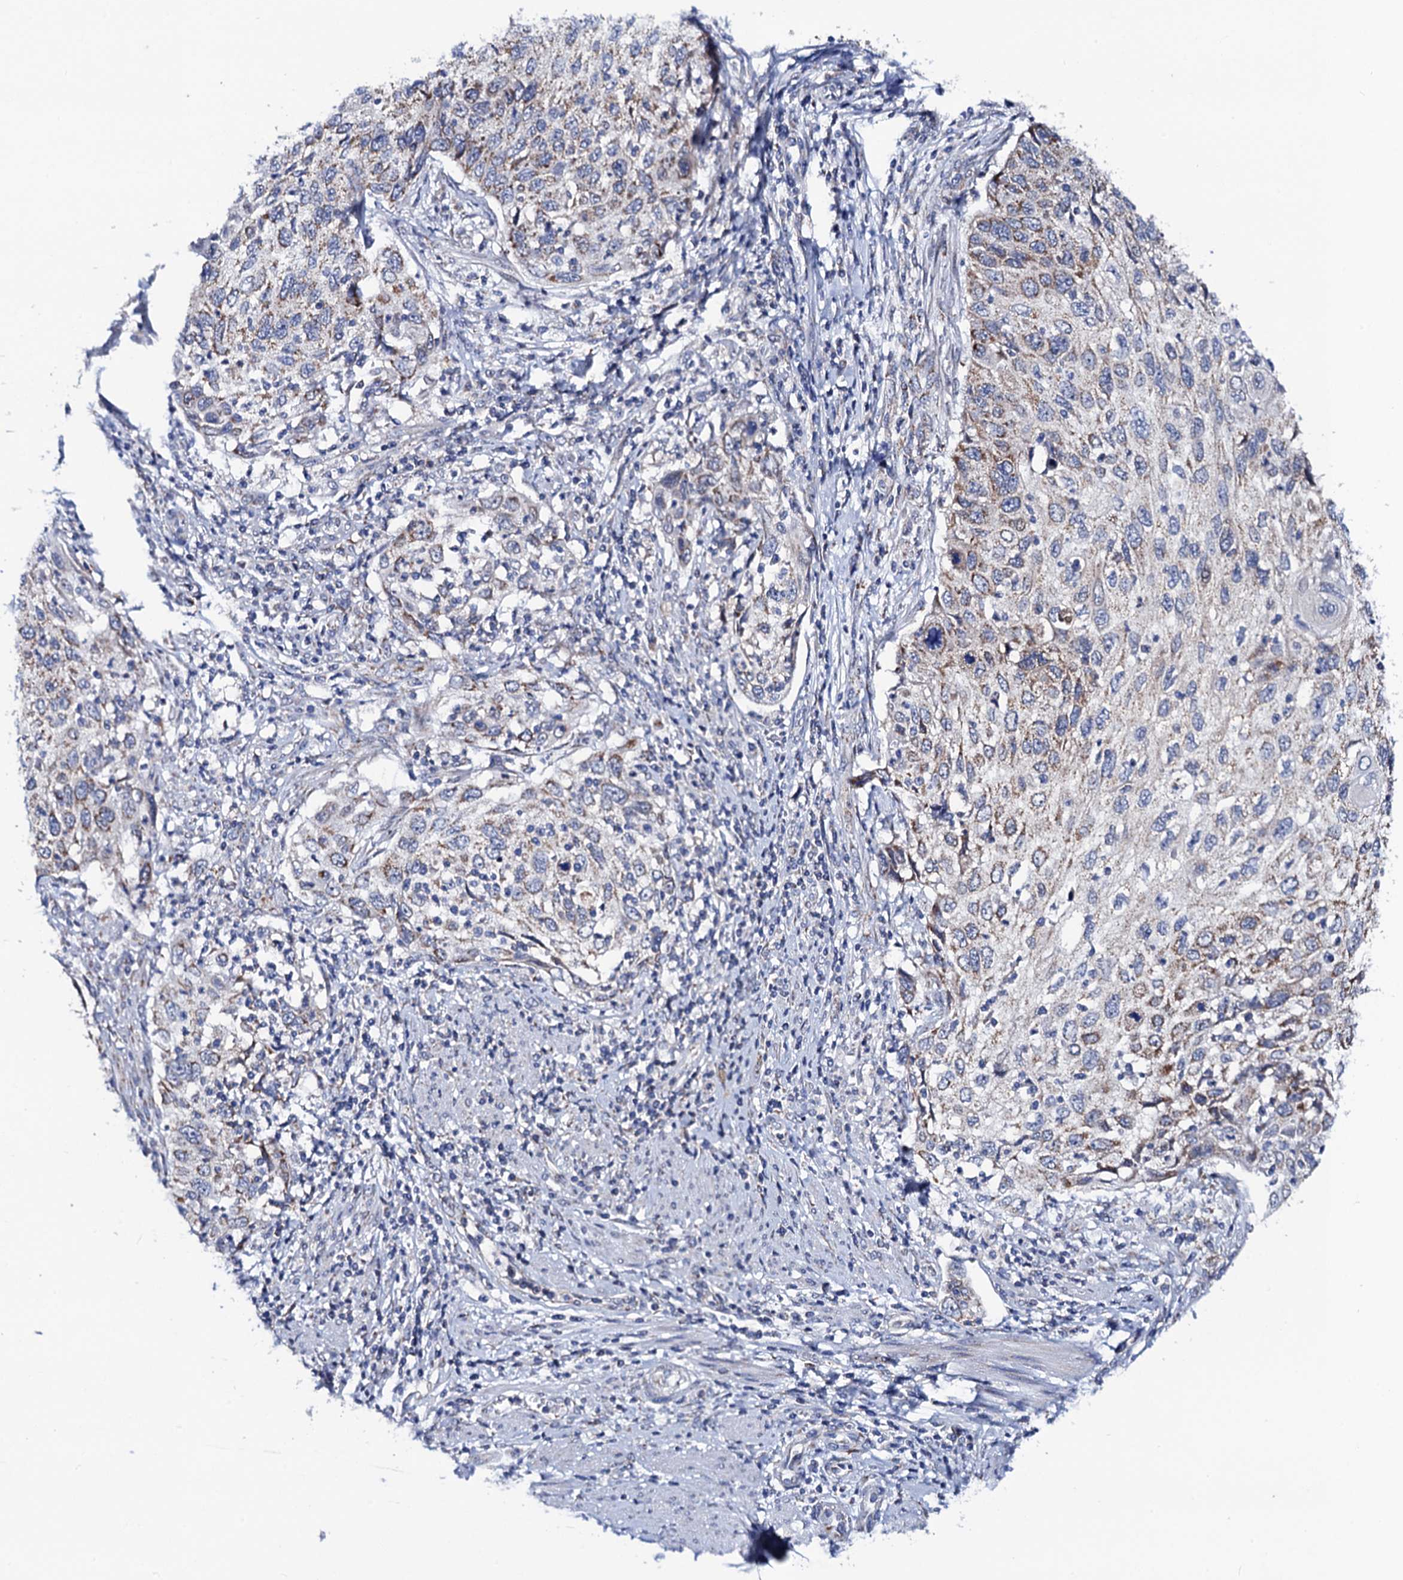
{"staining": {"intensity": "weak", "quantity": "<25%", "location": "cytoplasmic/membranous"}, "tissue": "cervical cancer", "cell_type": "Tumor cells", "image_type": "cancer", "snomed": [{"axis": "morphology", "description": "Squamous cell carcinoma, NOS"}, {"axis": "topography", "description": "Cervix"}], "caption": "An image of cervical squamous cell carcinoma stained for a protein displays no brown staining in tumor cells. The staining is performed using DAB (3,3'-diaminobenzidine) brown chromogen with nuclei counter-stained in using hematoxylin.", "gene": "PTCD3", "patient": {"sex": "female", "age": 70}}